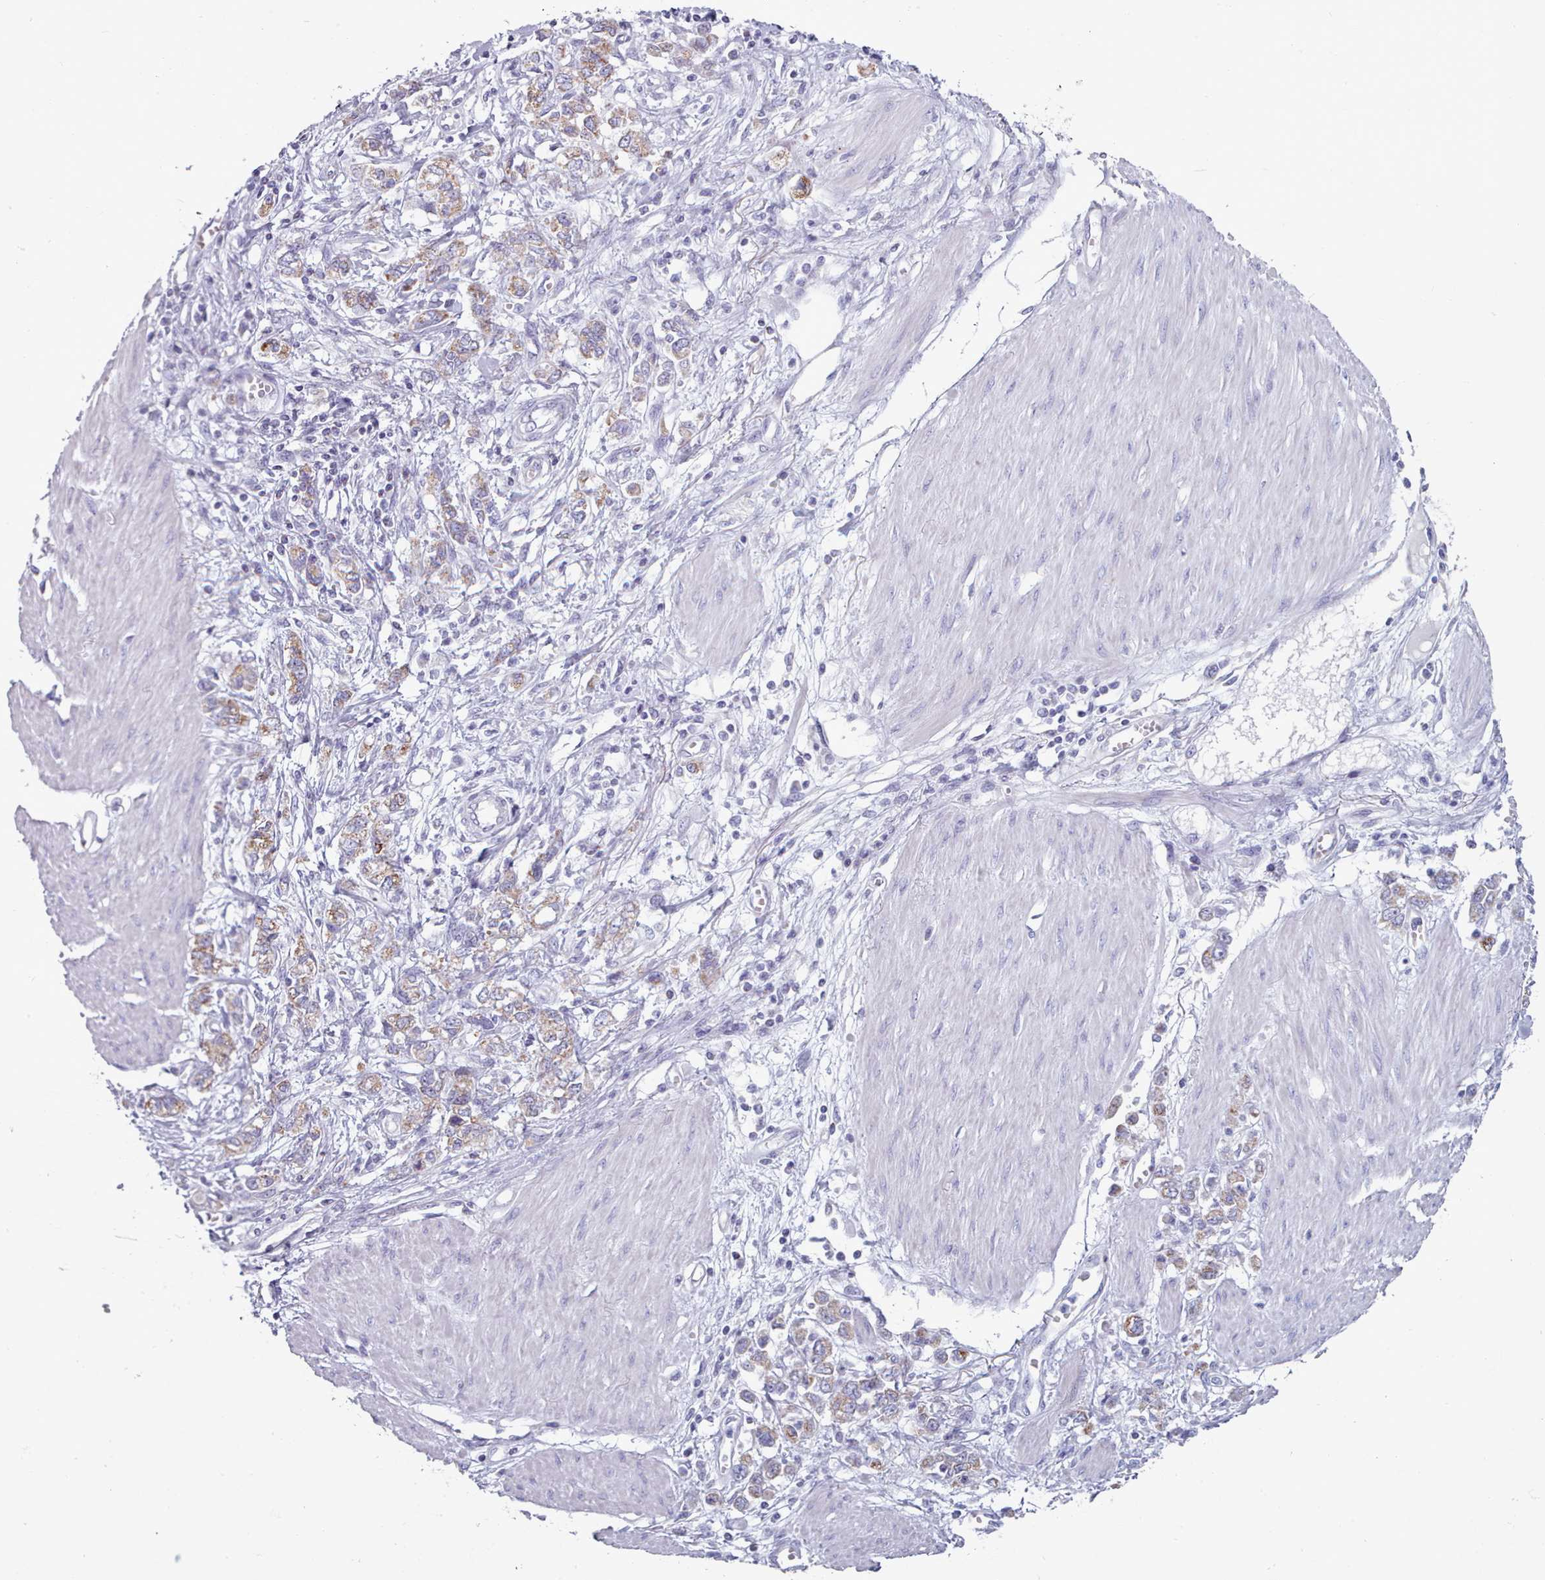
{"staining": {"intensity": "moderate", "quantity": "25%-75%", "location": "cytoplasmic/membranous"}, "tissue": "stomach cancer", "cell_type": "Tumor cells", "image_type": "cancer", "snomed": [{"axis": "morphology", "description": "Adenocarcinoma, NOS"}, {"axis": "topography", "description": "Stomach"}], "caption": "Immunohistochemistry (IHC) of stomach cancer (adenocarcinoma) displays medium levels of moderate cytoplasmic/membranous positivity in about 25%-75% of tumor cells.", "gene": "FAM170B", "patient": {"sex": "female", "age": 76}}